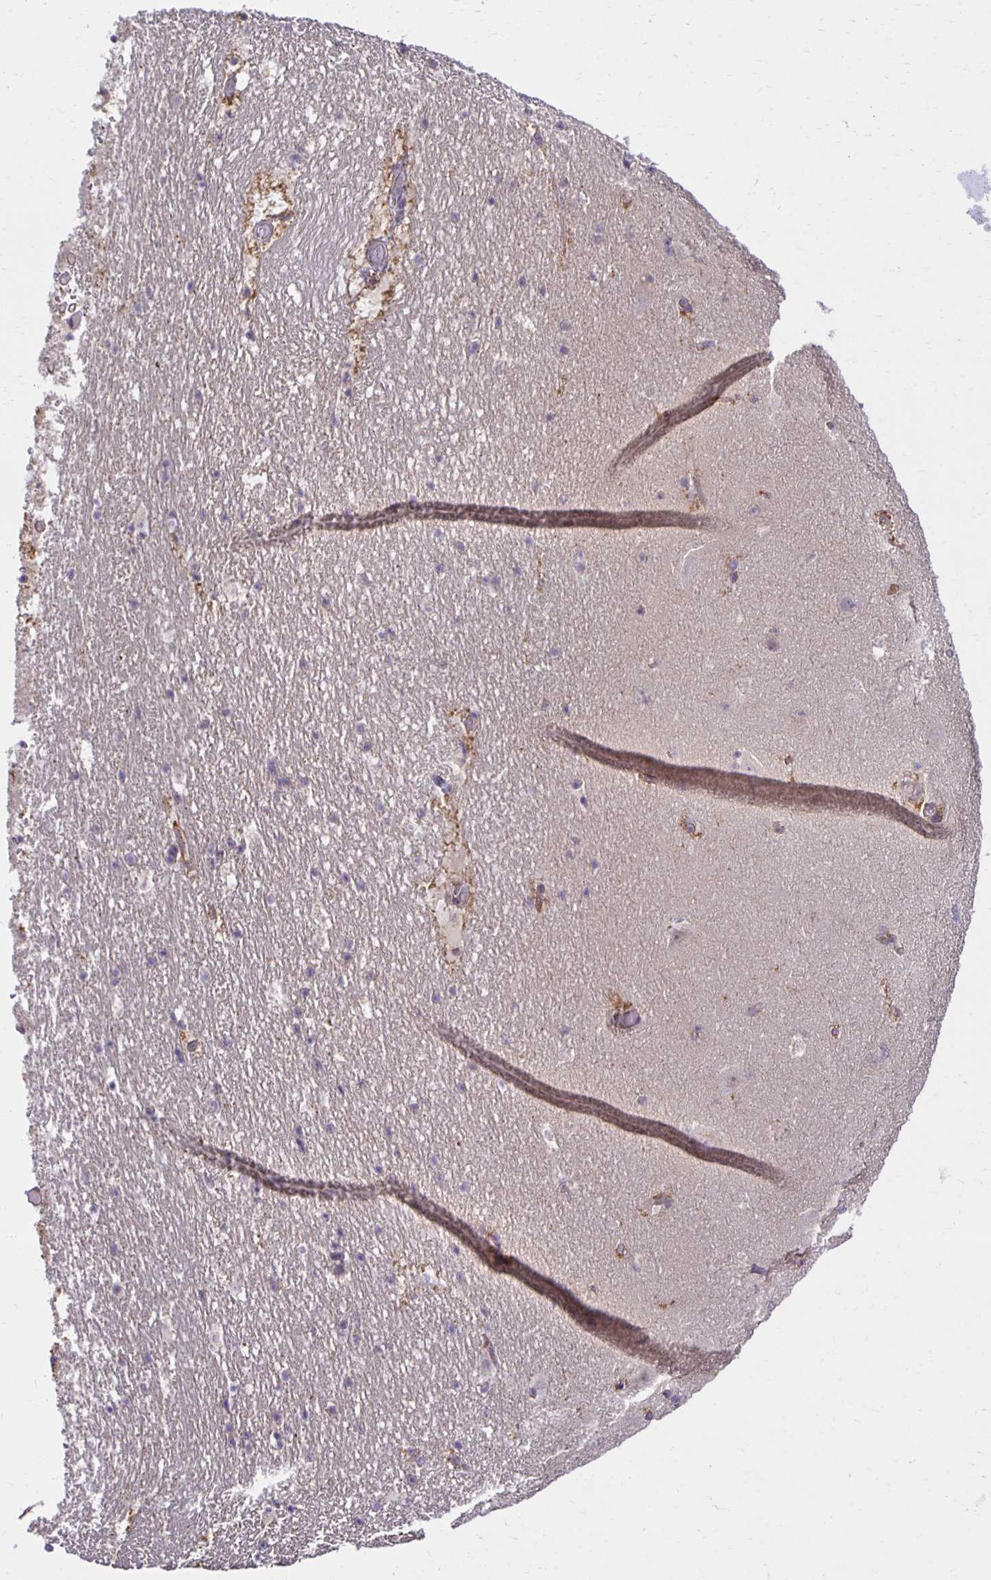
{"staining": {"intensity": "negative", "quantity": "none", "location": "none"}, "tissue": "hippocampus", "cell_type": "Glial cells", "image_type": "normal", "snomed": [{"axis": "morphology", "description": "Normal tissue, NOS"}, {"axis": "topography", "description": "Hippocampus"}], "caption": "This is an IHC photomicrograph of benign human hippocampus. There is no expression in glial cells.", "gene": "MIEN1", "patient": {"sex": "female", "age": 42}}